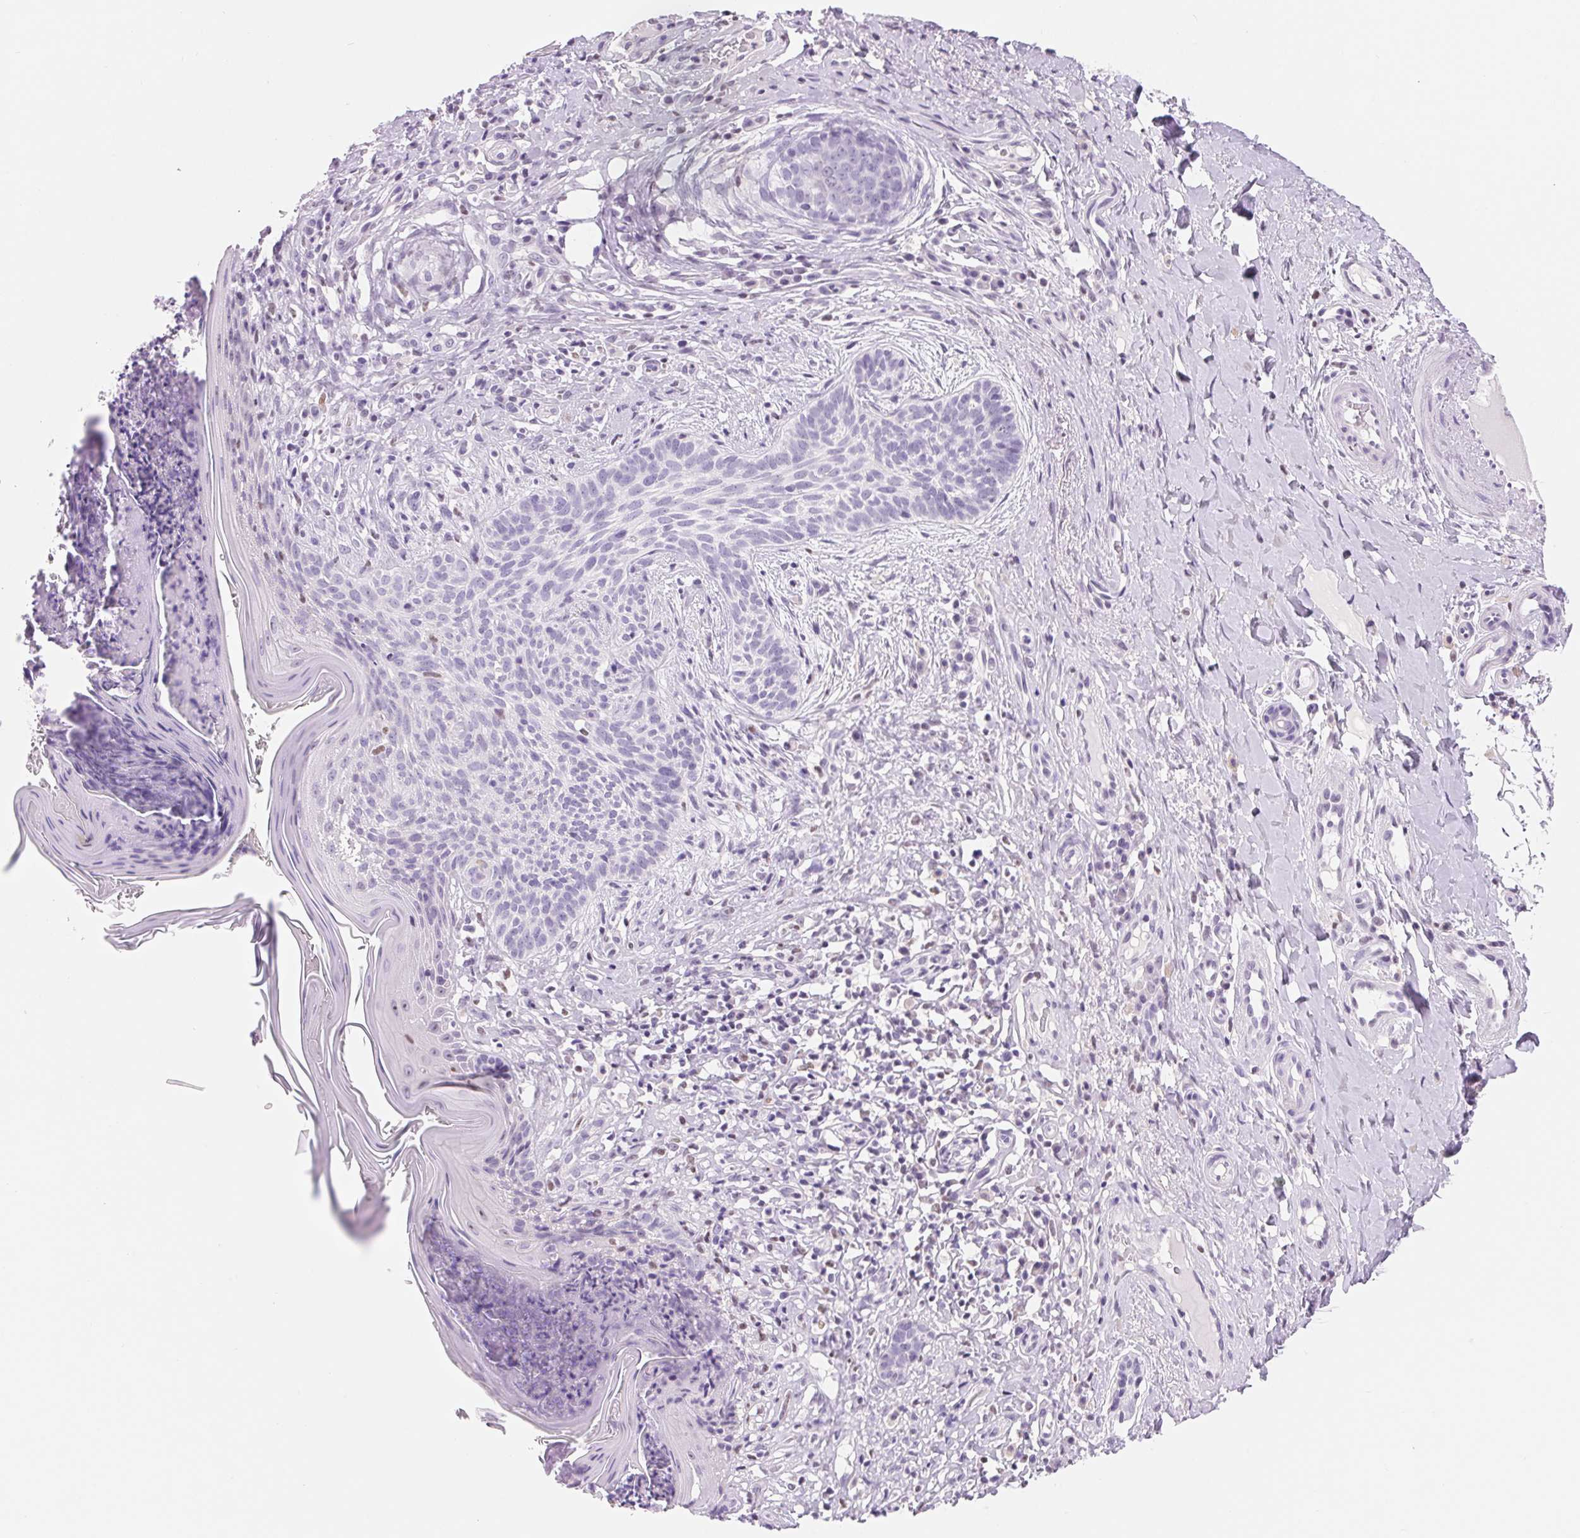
{"staining": {"intensity": "negative", "quantity": "none", "location": "none"}, "tissue": "skin cancer", "cell_type": "Tumor cells", "image_type": "cancer", "snomed": [{"axis": "morphology", "description": "Basal cell carcinoma"}, {"axis": "topography", "description": "Skin"}], "caption": "An IHC histopathology image of skin cancer is shown. There is no staining in tumor cells of skin cancer.", "gene": "ASGR2", "patient": {"sex": "male", "age": 89}}